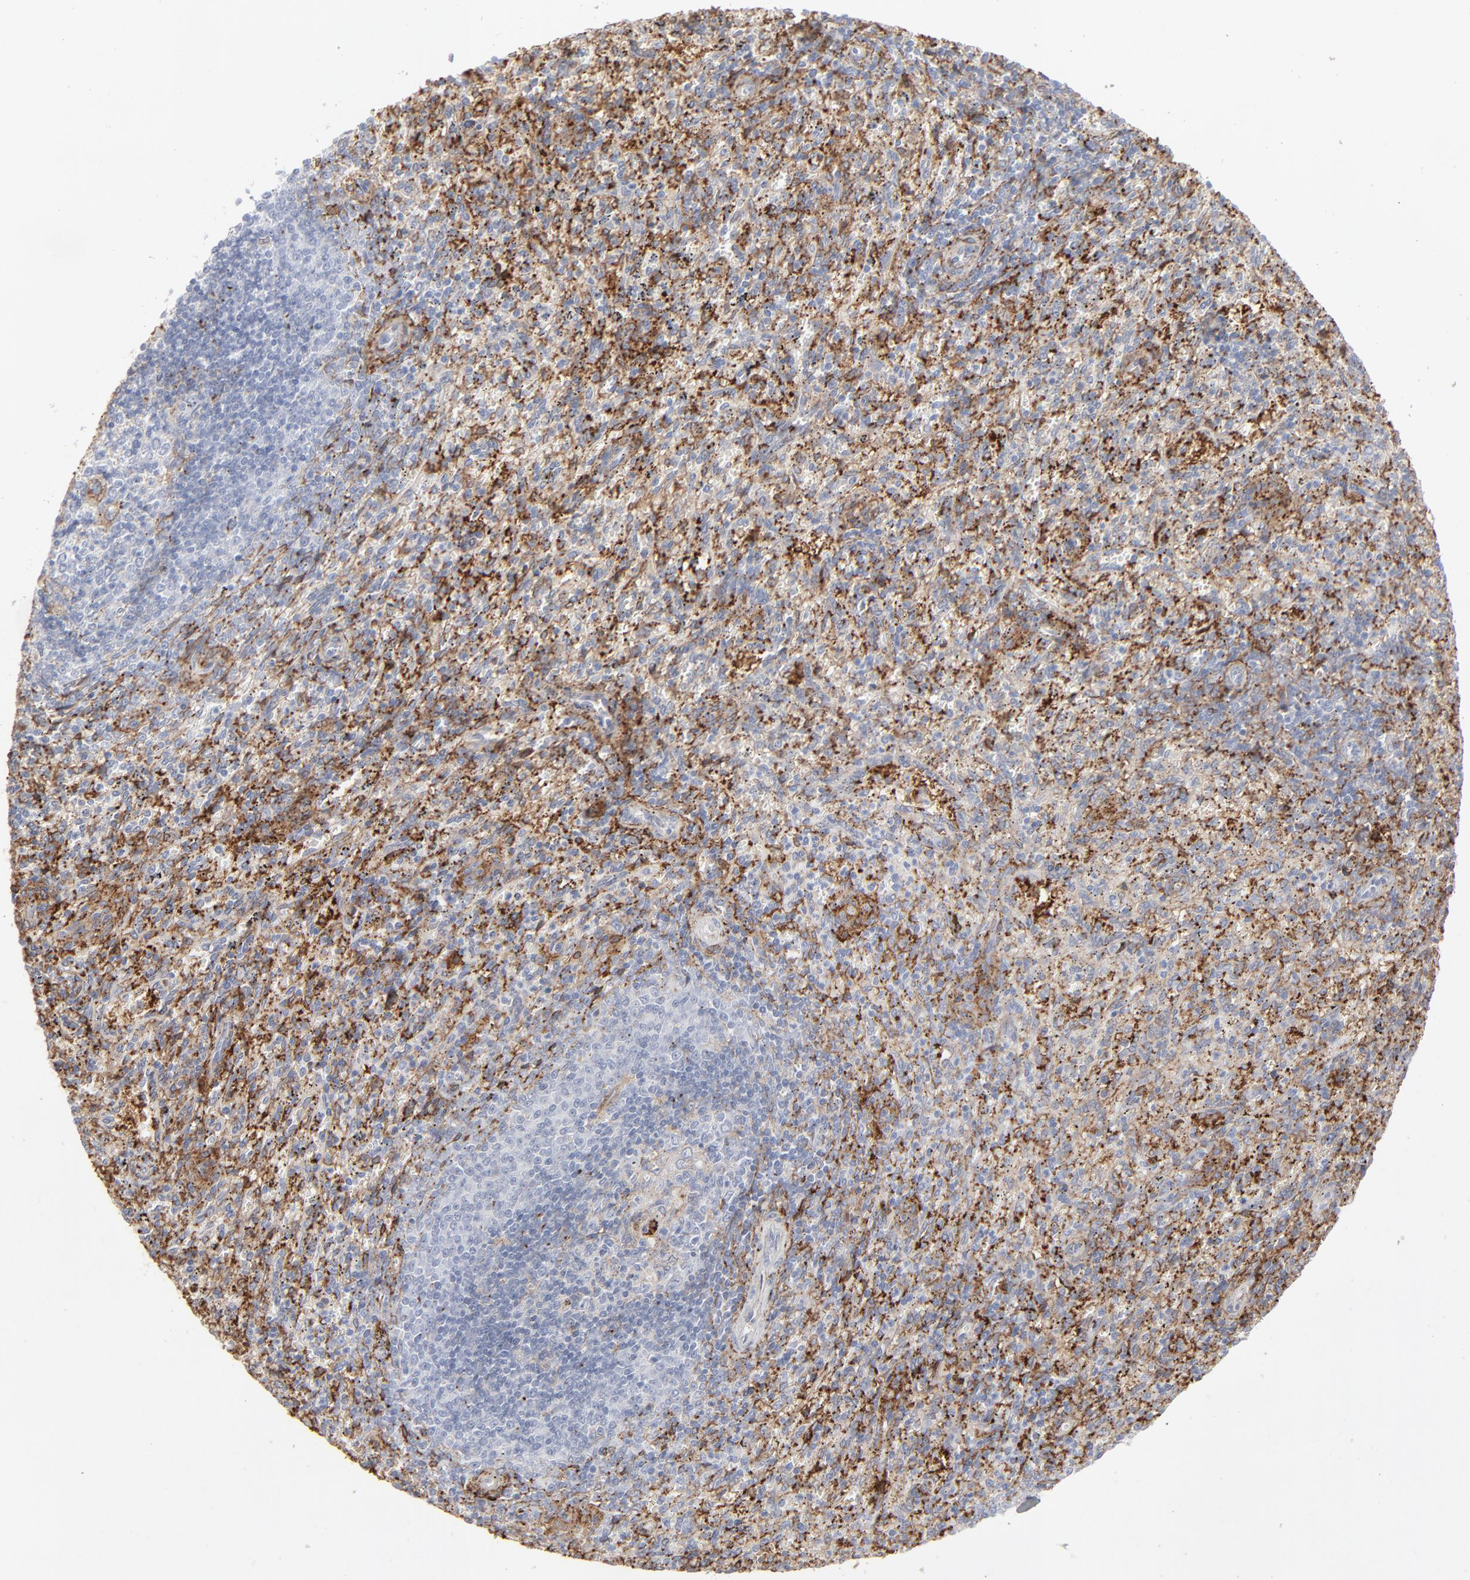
{"staining": {"intensity": "strong", "quantity": ">75%", "location": "cytoplasmic/membranous"}, "tissue": "spleen", "cell_type": "Cells in red pulp", "image_type": "normal", "snomed": [{"axis": "morphology", "description": "Normal tissue, NOS"}, {"axis": "topography", "description": "Spleen"}], "caption": "Immunohistochemical staining of normal human spleen exhibits >75% levels of strong cytoplasmic/membranous protein expression in about >75% of cells in red pulp.", "gene": "ANXA5", "patient": {"sex": "female", "age": 10}}